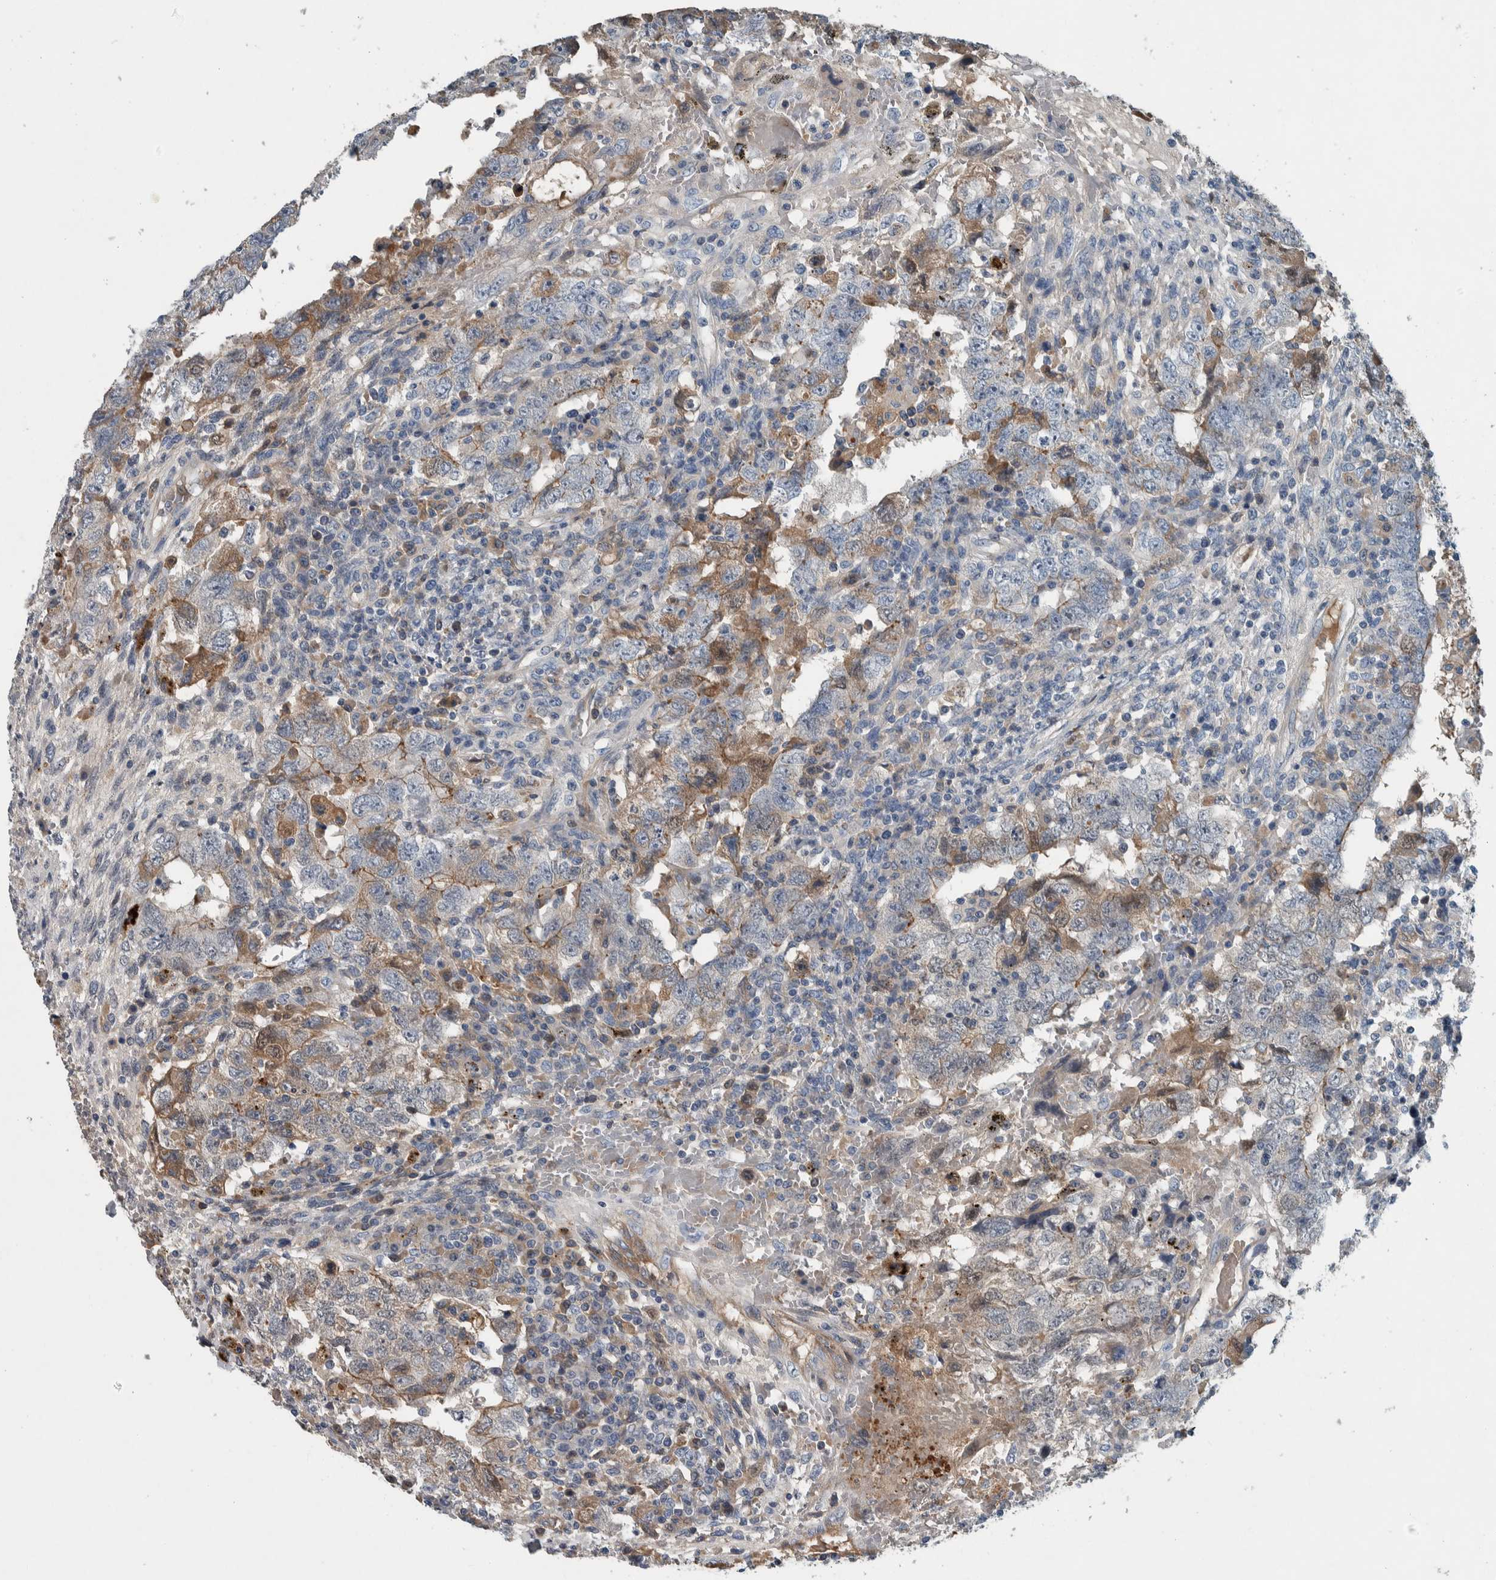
{"staining": {"intensity": "moderate", "quantity": "25%-75%", "location": "cytoplasmic/membranous,nuclear"}, "tissue": "testis cancer", "cell_type": "Tumor cells", "image_type": "cancer", "snomed": [{"axis": "morphology", "description": "Carcinoma, Embryonal, NOS"}, {"axis": "topography", "description": "Testis"}], "caption": "IHC micrograph of neoplastic tissue: testis embryonal carcinoma stained using IHC reveals medium levels of moderate protein expression localized specifically in the cytoplasmic/membranous and nuclear of tumor cells, appearing as a cytoplasmic/membranous and nuclear brown color.", "gene": "SERPINC1", "patient": {"sex": "male", "age": 26}}